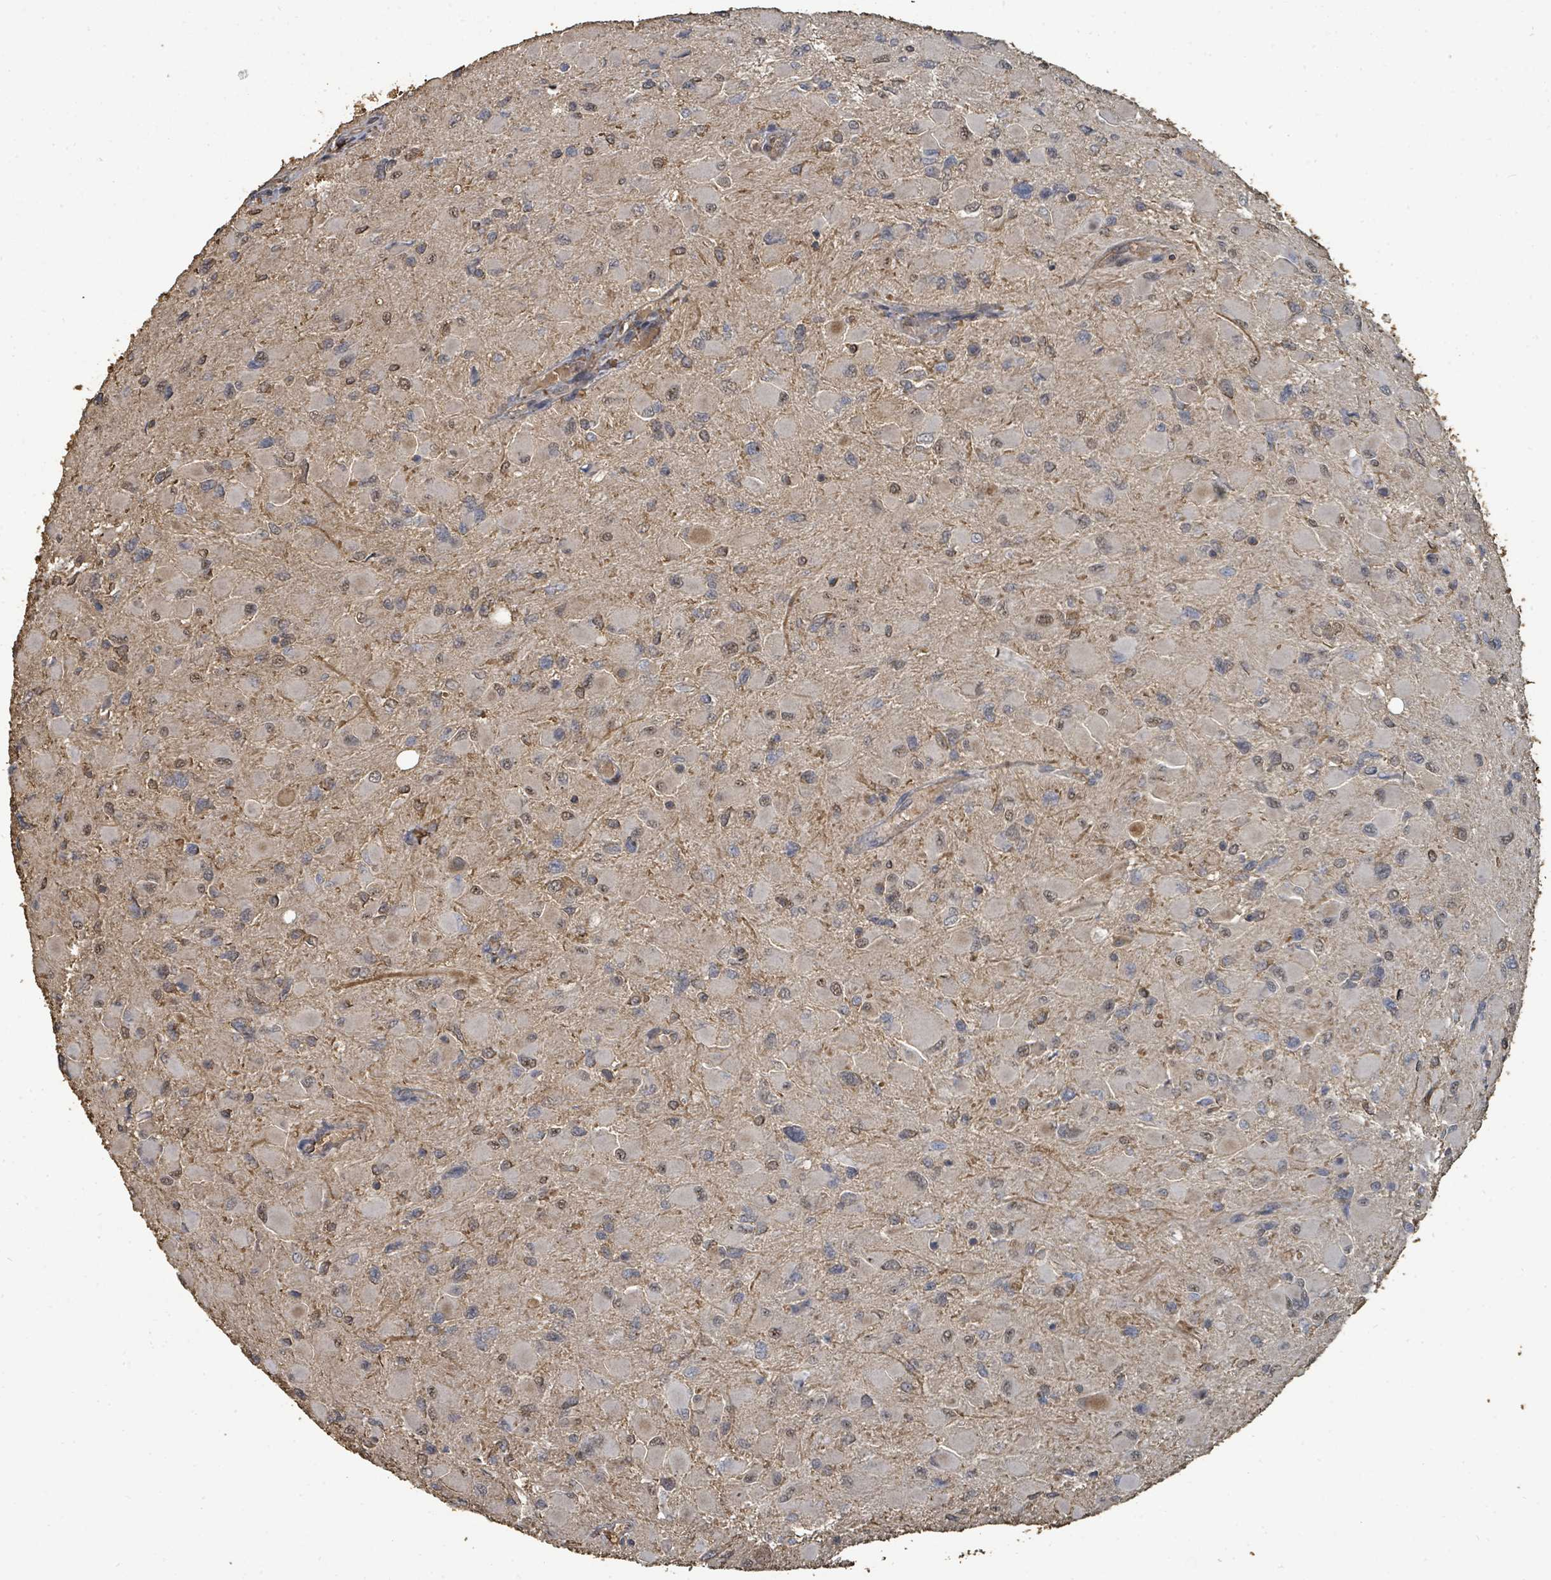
{"staining": {"intensity": "weak", "quantity": "25%-75%", "location": "nuclear"}, "tissue": "glioma", "cell_type": "Tumor cells", "image_type": "cancer", "snomed": [{"axis": "morphology", "description": "Glioma, malignant, High grade"}, {"axis": "topography", "description": "Cerebral cortex"}], "caption": "Immunohistochemistry of malignant glioma (high-grade) shows low levels of weak nuclear expression in approximately 25%-75% of tumor cells.", "gene": "C6orf52", "patient": {"sex": "female", "age": 36}}